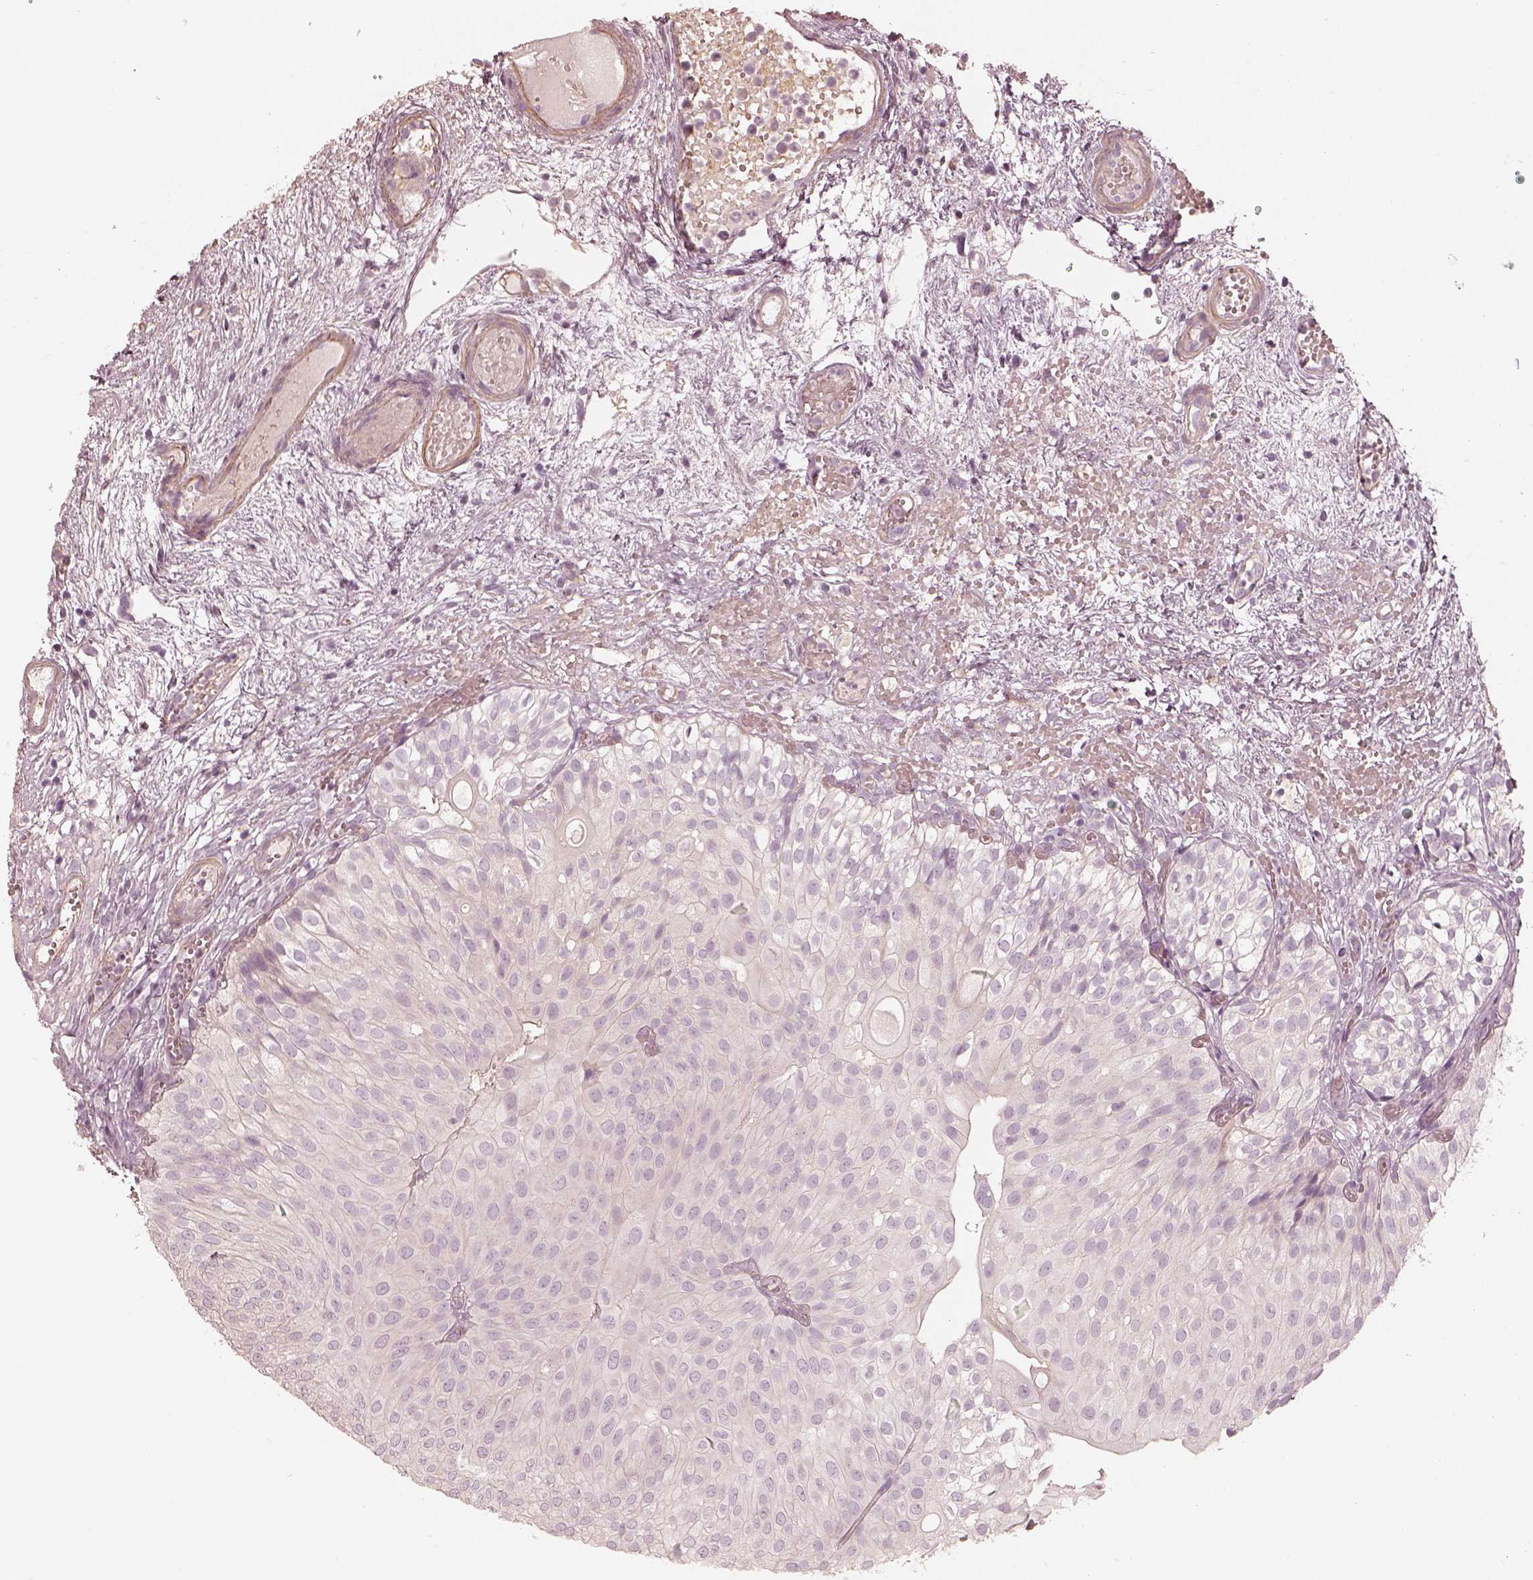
{"staining": {"intensity": "negative", "quantity": "none", "location": "none"}, "tissue": "urothelial cancer", "cell_type": "Tumor cells", "image_type": "cancer", "snomed": [{"axis": "morphology", "description": "Urothelial carcinoma, Low grade"}, {"axis": "topography", "description": "Urinary bladder"}], "caption": "DAB (3,3'-diaminobenzidine) immunohistochemical staining of human urothelial cancer displays no significant staining in tumor cells. The staining is performed using DAB (3,3'-diaminobenzidine) brown chromogen with nuclei counter-stained in using hematoxylin.", "gene": "KCNJ9", "patient": {"sex": "male", "age": 72}}